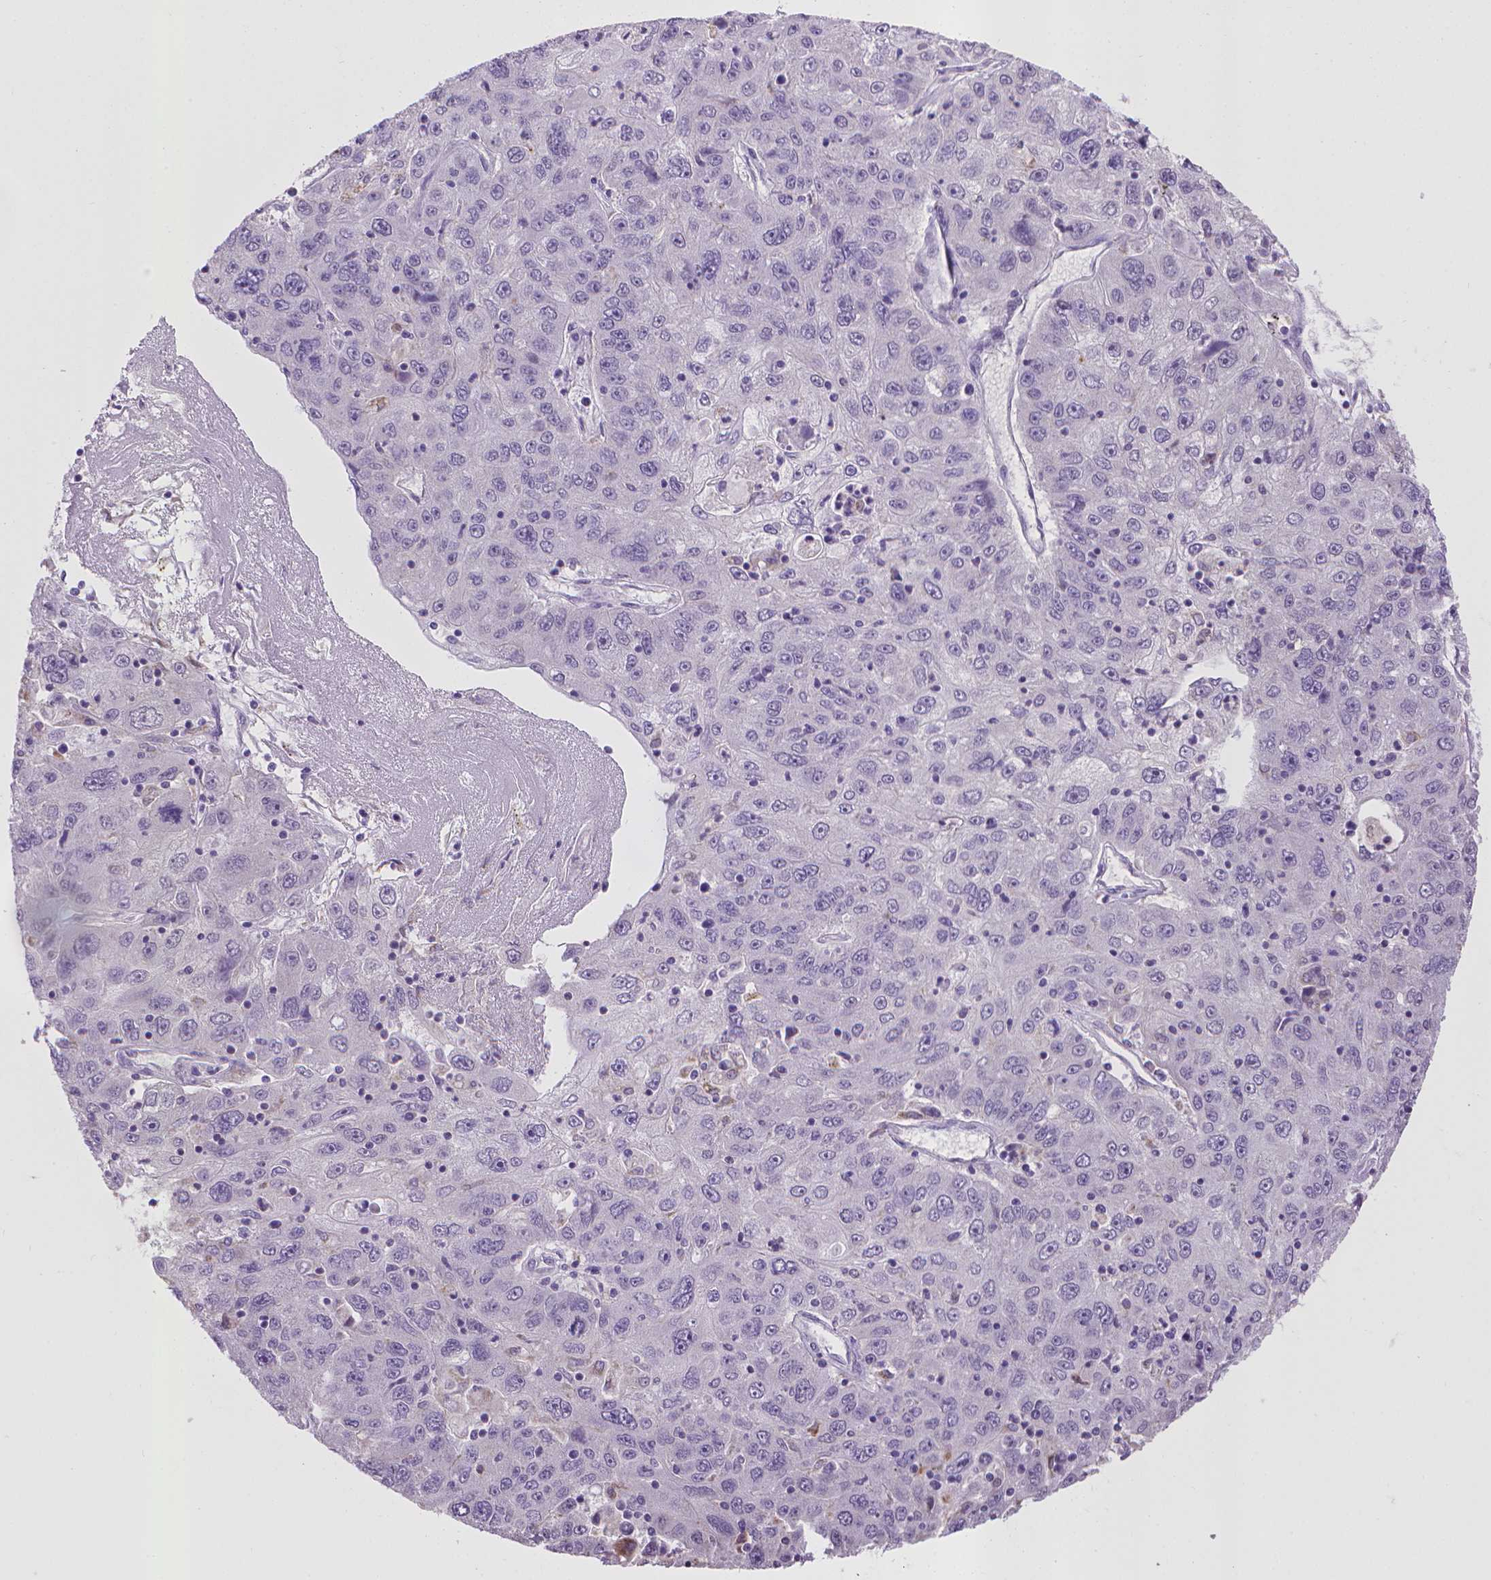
{"staining": {"intensity": "negative", "quantity": "none", "location": "none"}, "tissue": "stomach cancer", "cell_type": "Tumor cells", "image_type": "cancer", "snomed": [{"axis": "morphology", "description": "Adenocarcinoma, NOS"}, {"axis": "topography", "description": "Stomach"}], "caption": "Human adenocarcinoma (stomach) stained for a protein using immunohistochemistry displays no expression in tumor cells.", "gene": "KMO", "patient": {"sex": "male", "age": 56}}